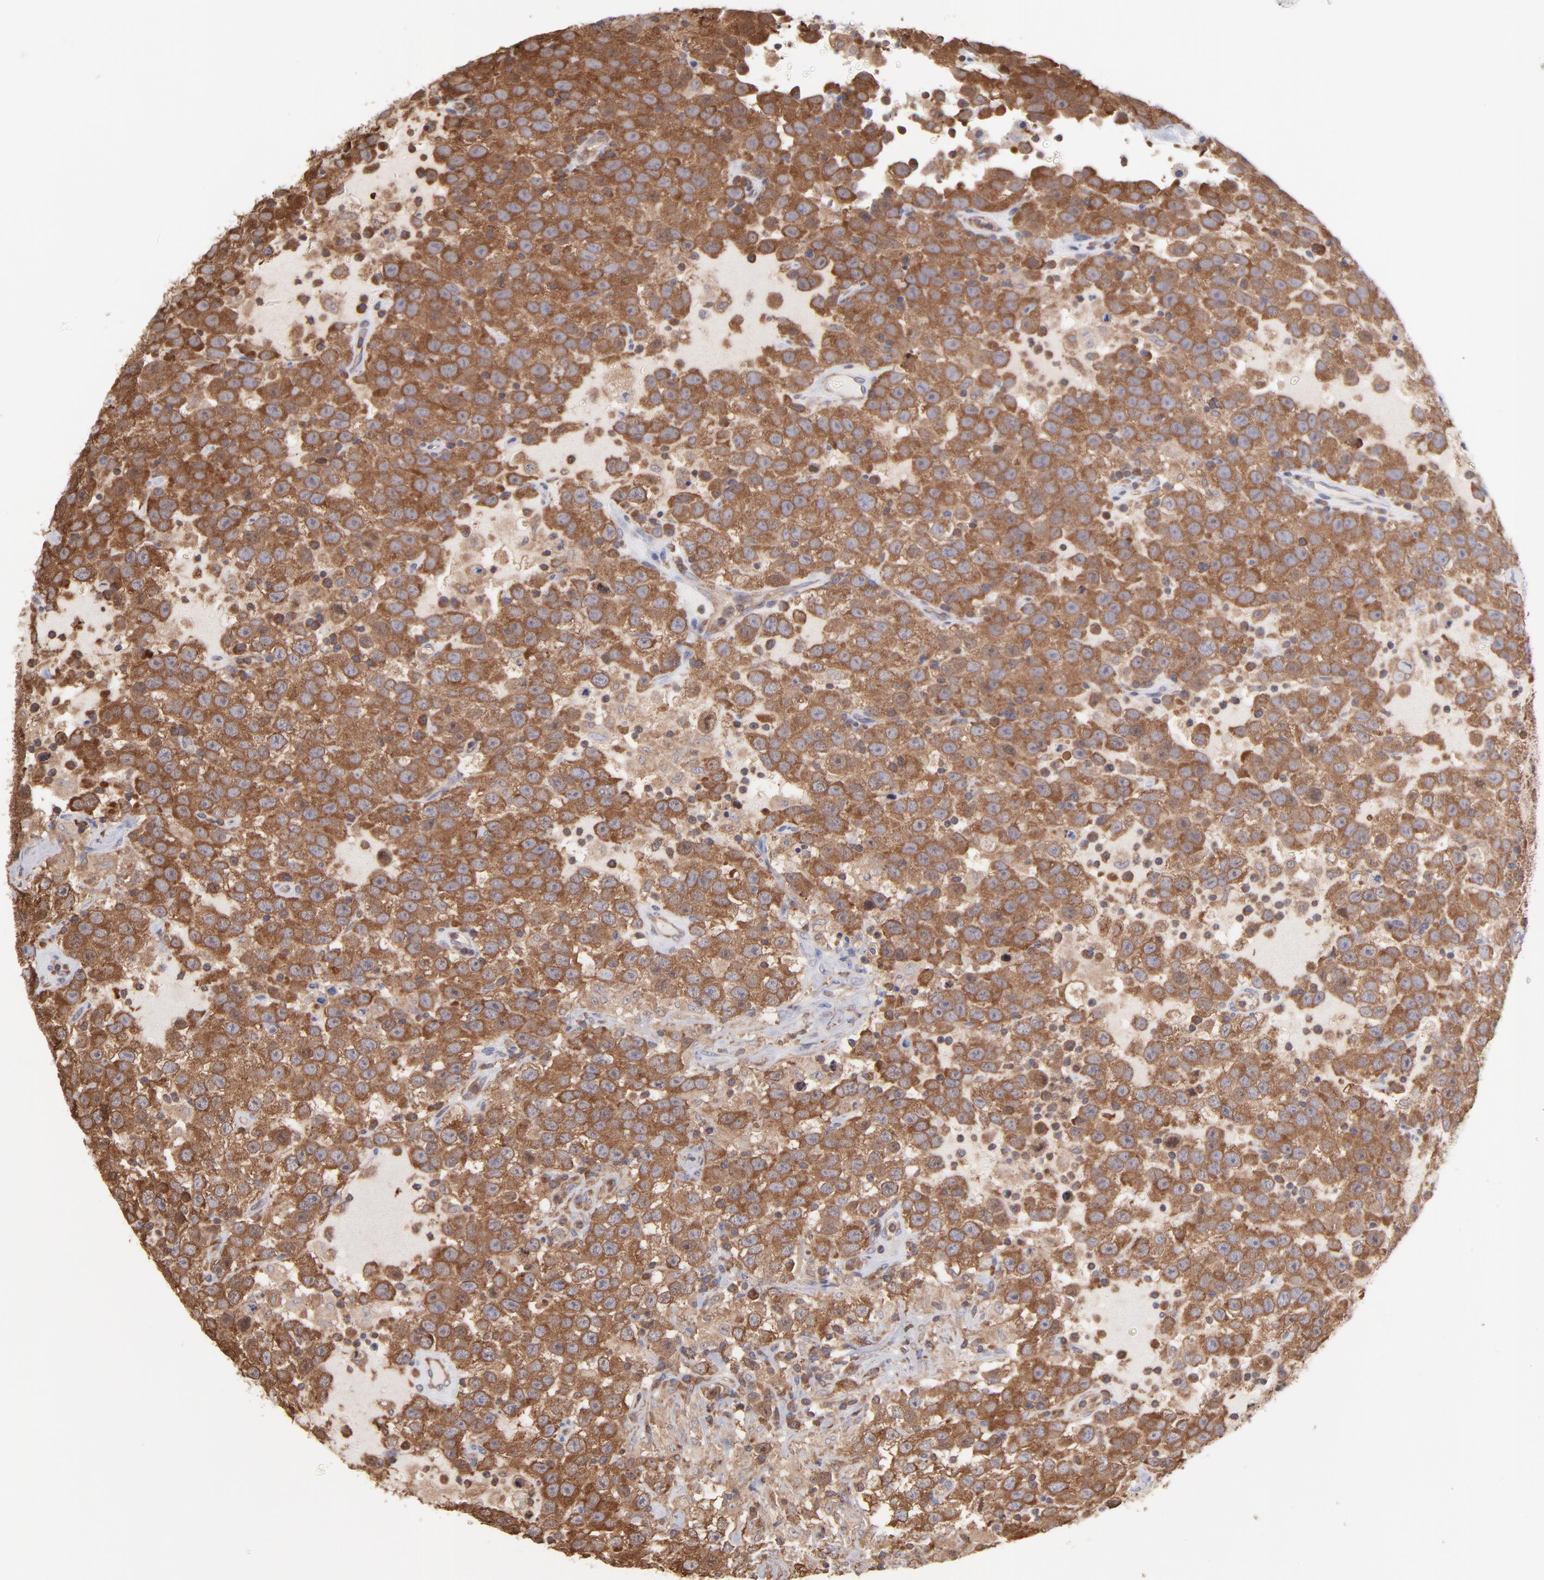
{"staining": {"intensity": "moderate", "quantity": ">75%", "location": "cytoplasmic/membranous"}, "tissue": "testis cancer", "cell_type": "Tumor cells", "image_type": "cancer", "snomed": [{"axis": "morphology", "description": "Seminoma, NOS"}, {"axis": "topography", "description": "Testis"}], "caption": "Testis cancer stained for a protein (brown) demonstrates moderate cytoplasmic/membranous positive positivity in approximately >75% of tumor cells.", "gene": "MAPRE1", "patient": {"sex": "male", "age": 41}}